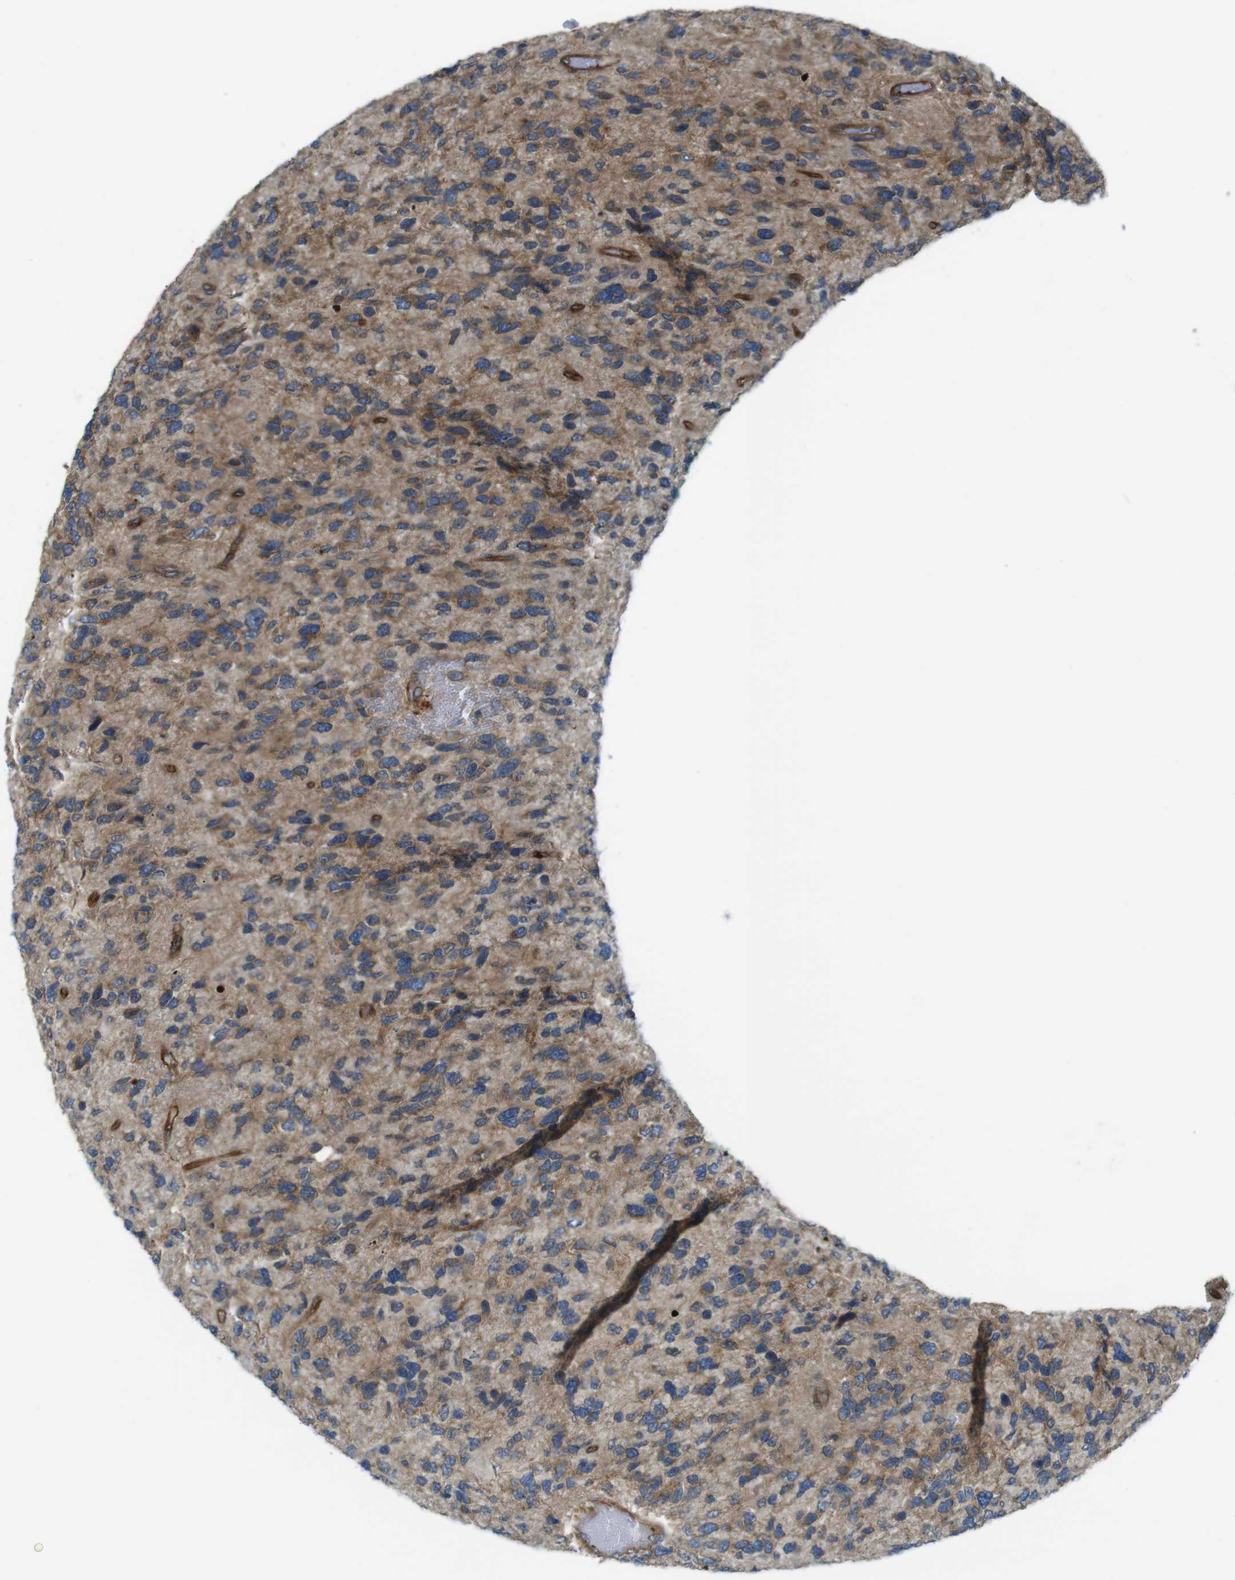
{"staining": {"intensity": "moderate", "quantity": ">75%", "location": "cytoplasmic/membranous,nuclear"}, "tissue": "glioma", "cell_type": "Tumor cells", "image_type": "cancer", "snomed": [{"axis": "morphology", "description": "Glioma, malignant, High grade"}, {"axis": "topography", "description": "Brain"}], "caption": "A medium amount of moderate cytoplasmic/membranous and nuclear positivity is identified in about >75% of tumor cells in malignant glioma (high-grade) tissue.", "gene": "TSC1", "patient": {"sex": "female", "age": 58}}